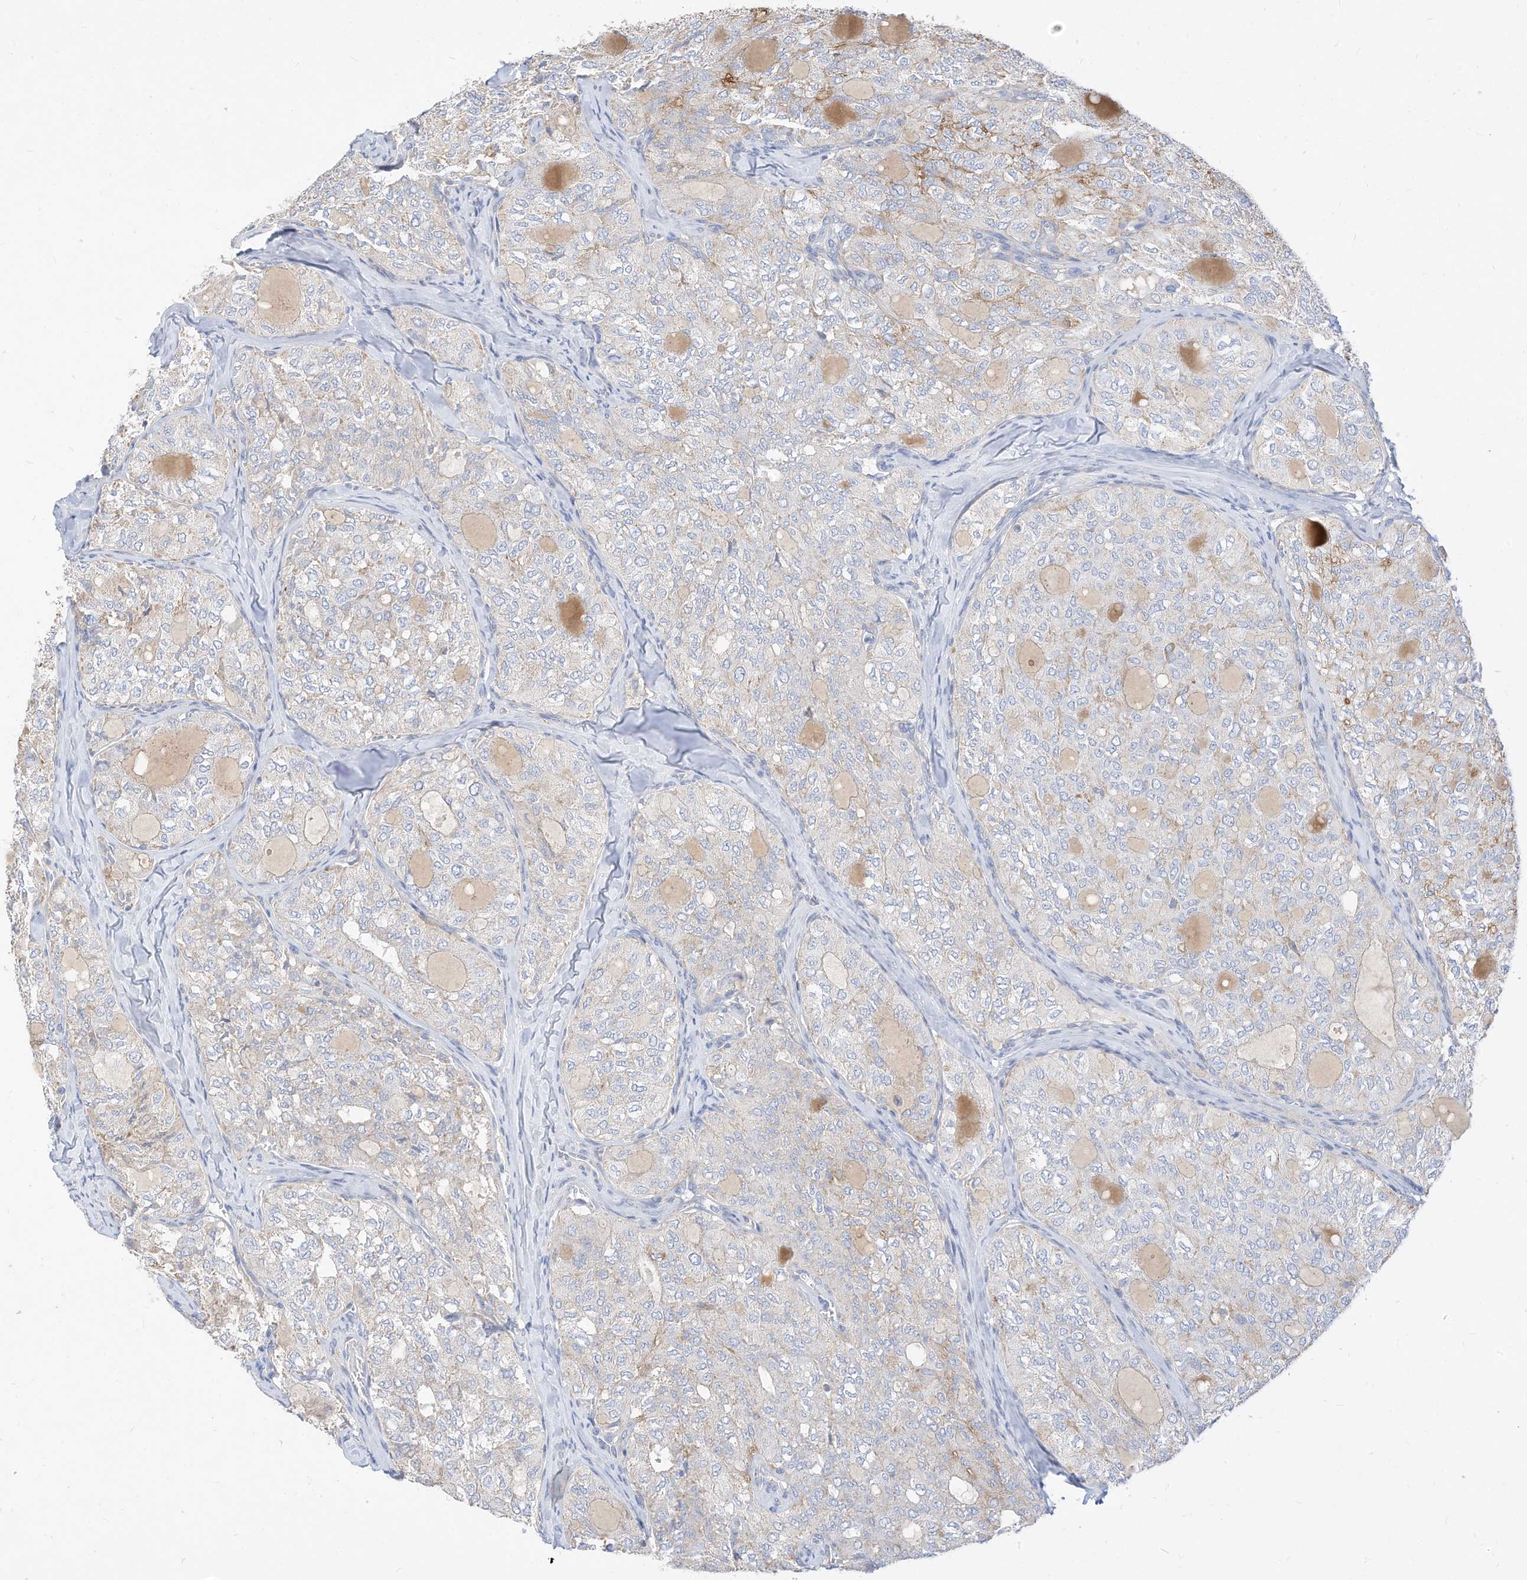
{"staining": {"intensity": "negative", "quantity": "none", "location": "none"}, "tissue": "thyroid cancer", "cell_type": "Tumor cells", "image_type": "cancer", "snomed": [{"axis": "morphology", "description": "Follicular adenoma carcinoma, NOS"}, {"axis": "topography", "description": "Thyroid gland"}], "caption": "Immunohistochemistry (IHC) image of neoplastic tissue: thyroid cancer stained with DAB (3,3'-diaminobenzidine) reveals no significant protein positivity in tumor cells.", "gene": "RHOH", "patient": {"sex": "male", "age": 75}}